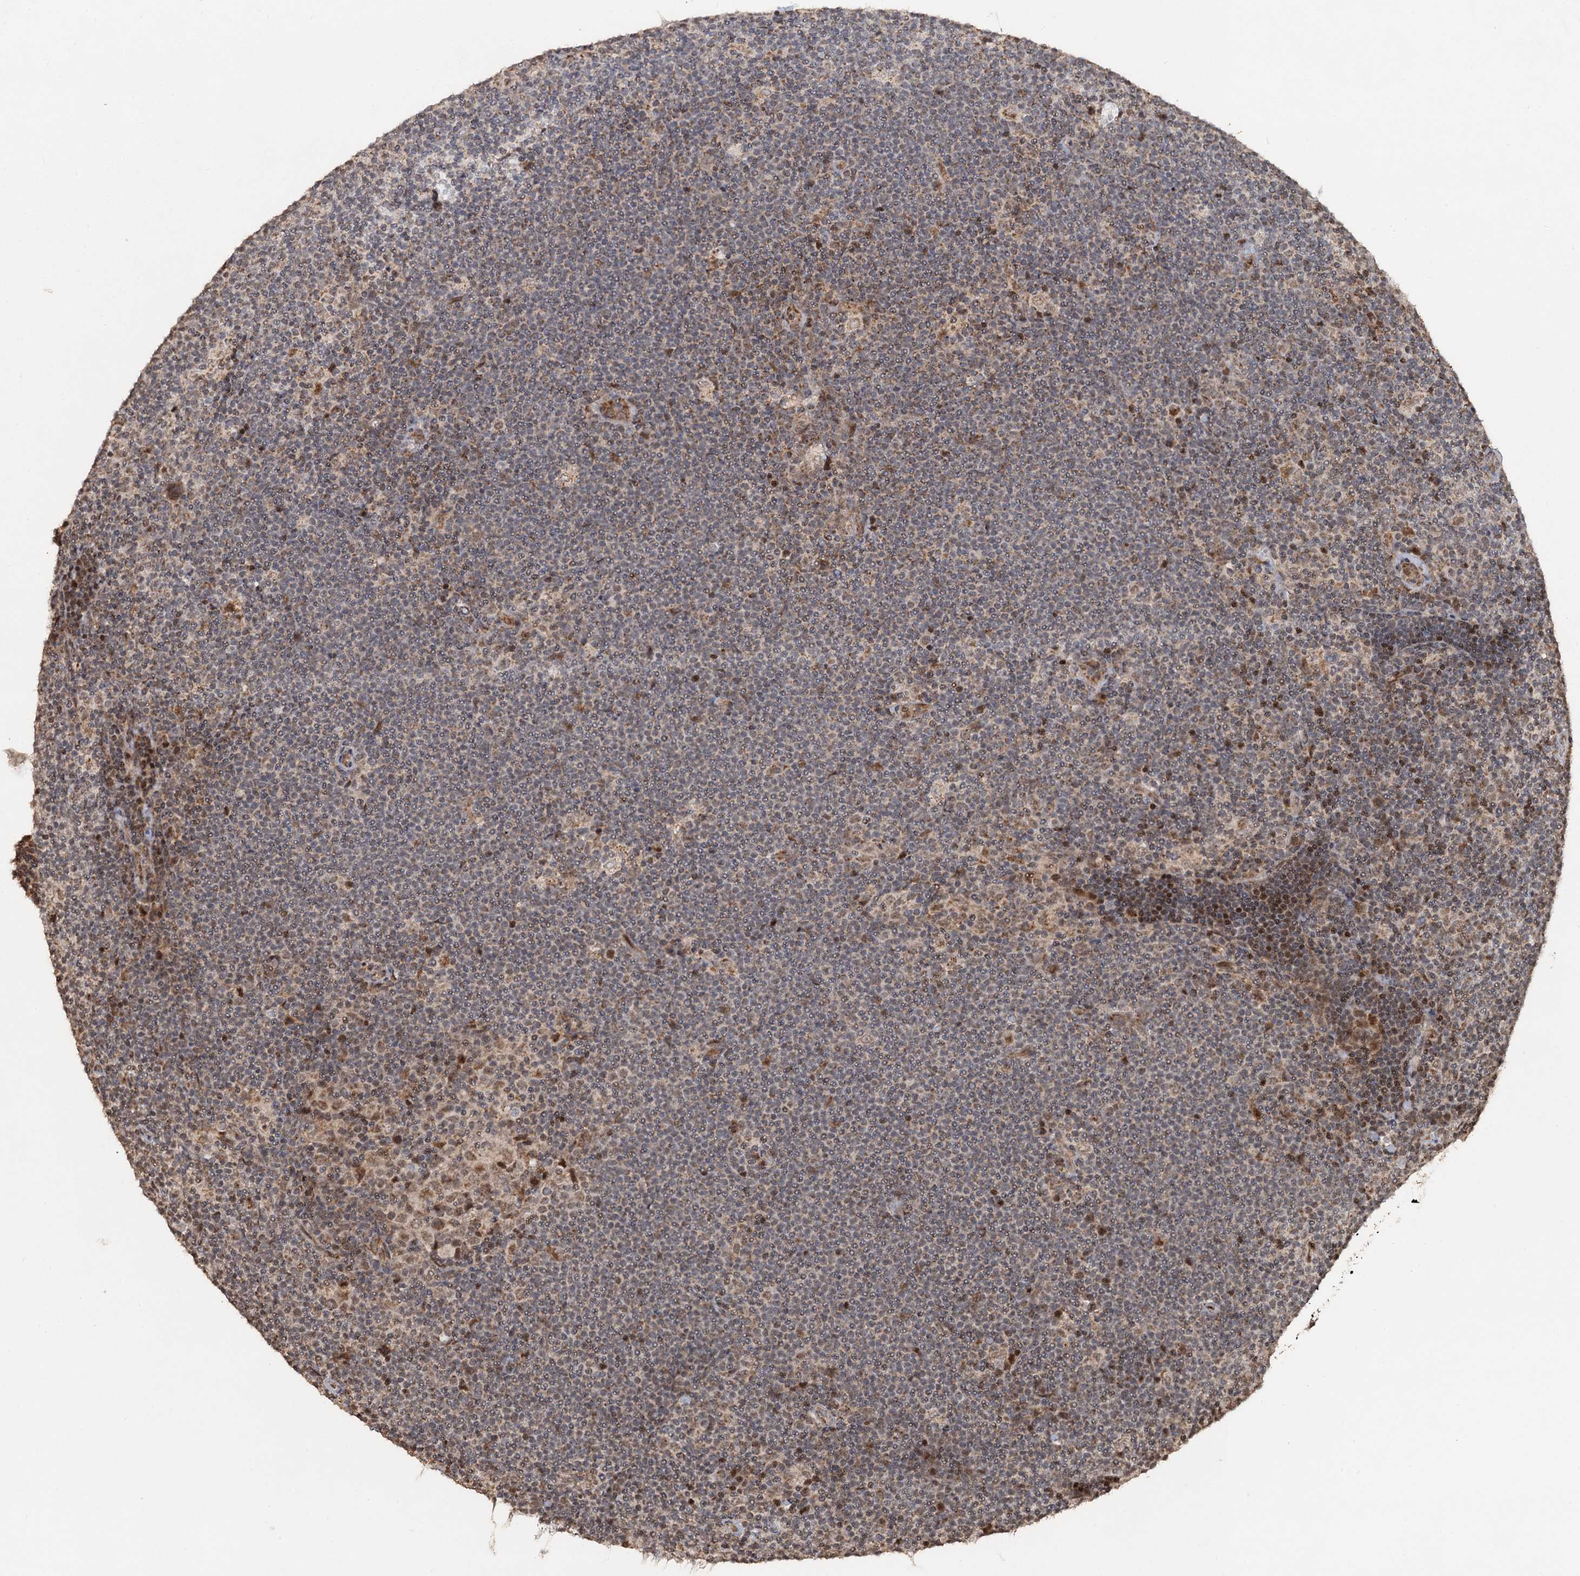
{"staining": {"intensity": "weak", "quantity": "25%-75%", "location": "cytoplasmic/membranous"}, "tissue": "lymphoma", "cell_type": "Tumor cells", "image_type": "cancer", "snomed": [{"axis": "morphology", "description": "Hodgkin's disease, NOS"}, {"axis": "topography", "description": "Lymph node"}], "caption": "Protein expression analysis of lymphoma exhibits weak cytoplasmic/membranous positivity in approximately 25%-75% of tumor cells.", "gene": "REP15", "patient": {"sex": "female", "age": 57}}